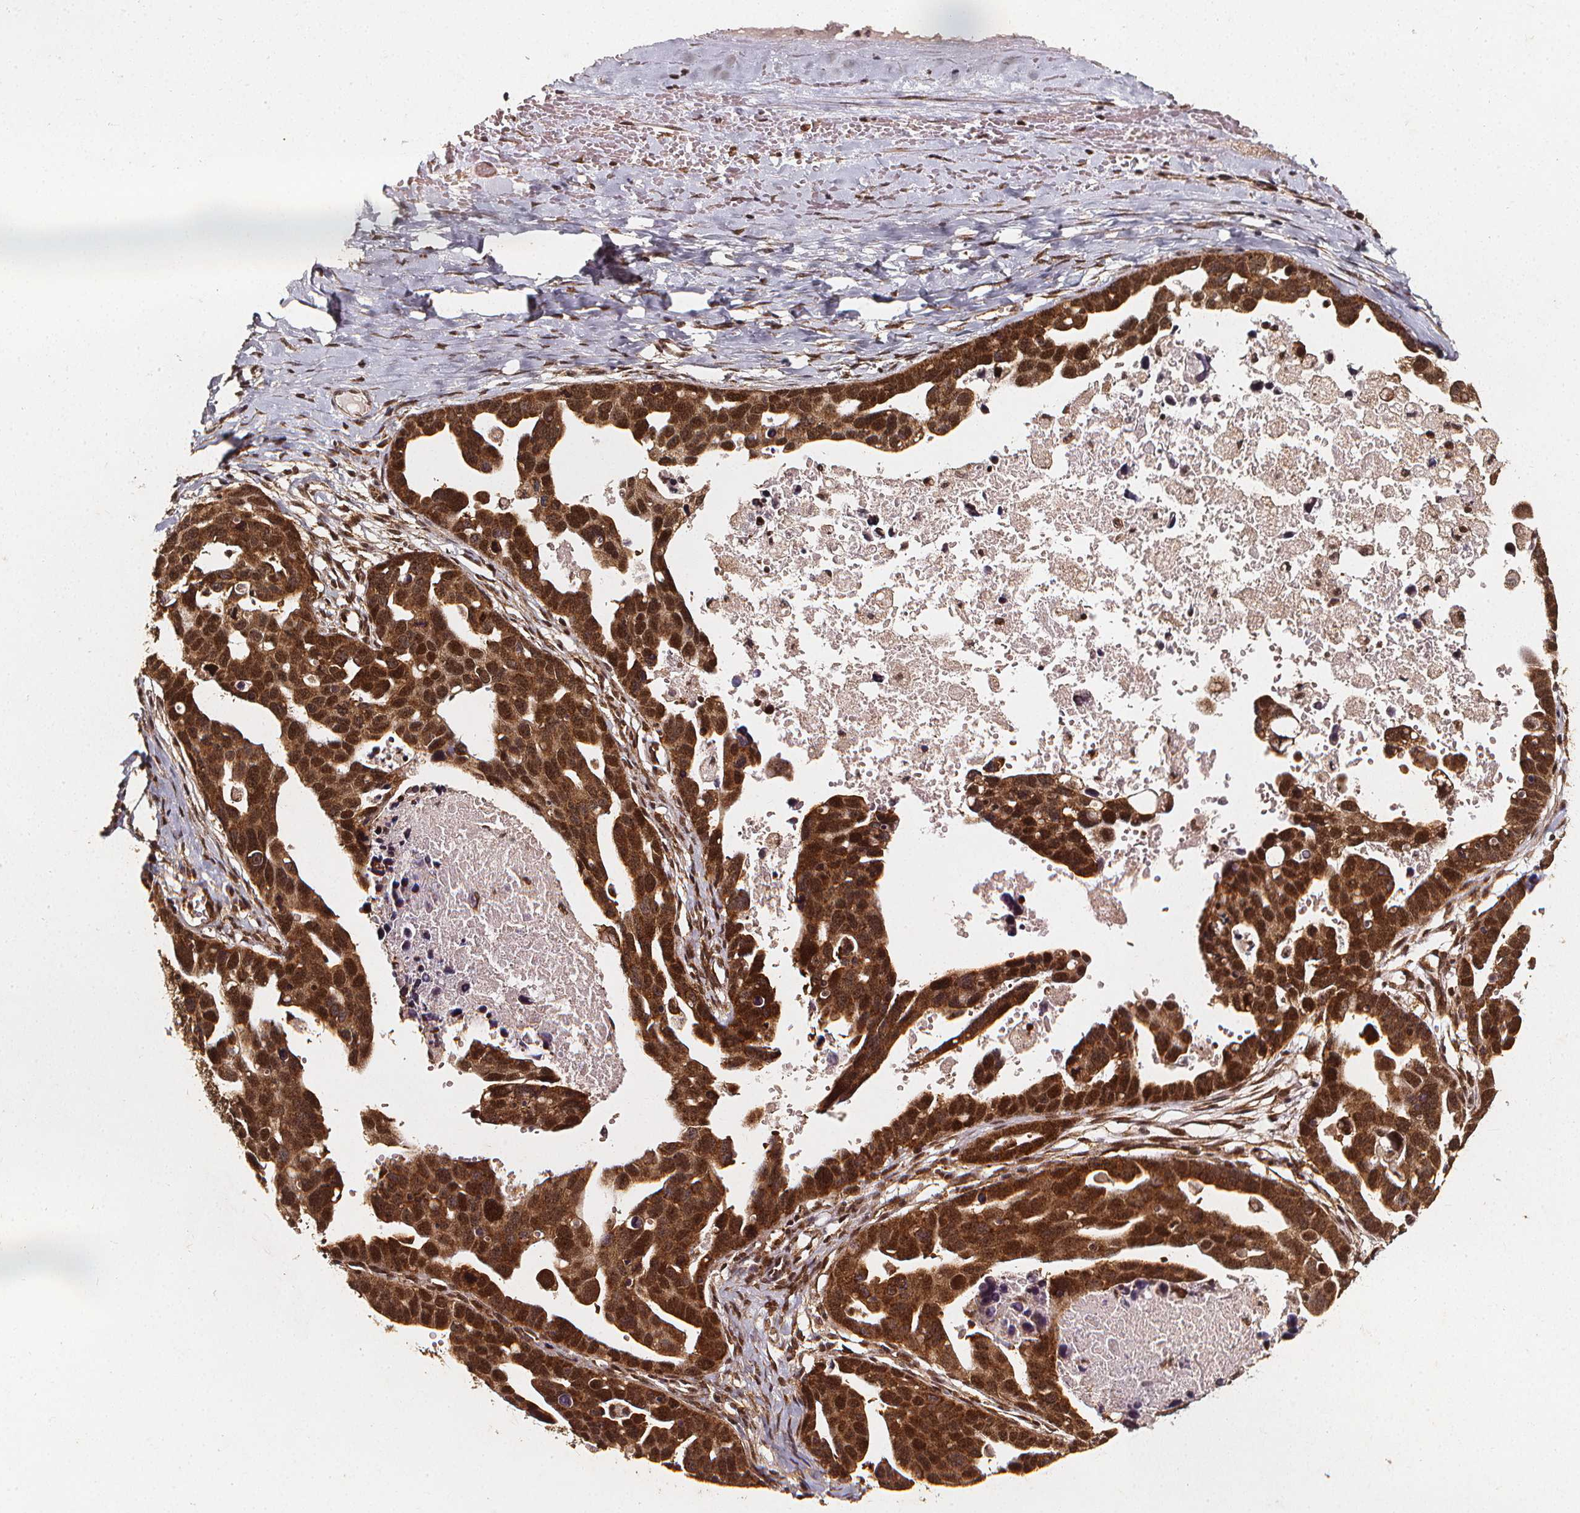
{"staining": {"intensity": "strong", "quantity": ">75%", "location": "cytoplasmic/membranous,nuclear"}, "tissue": "ovarian cancer", "cell_type": "Tumor cells", "image_type": "cancer", "snomed": [{"axis": "morphology", "description": "Cystadenocarcinoma, serous, NOS"}, {"axis": "topography", "description": "Ovary"}], "caption": "Strong cytoplasmic/membranous and nuclear expression for a protein is identified in approximately >75% of tumor cells of ovarian cancer using immunohistochemistry.", "gene": "SMN1", "patient": {"sex": "female", "age": 54}}